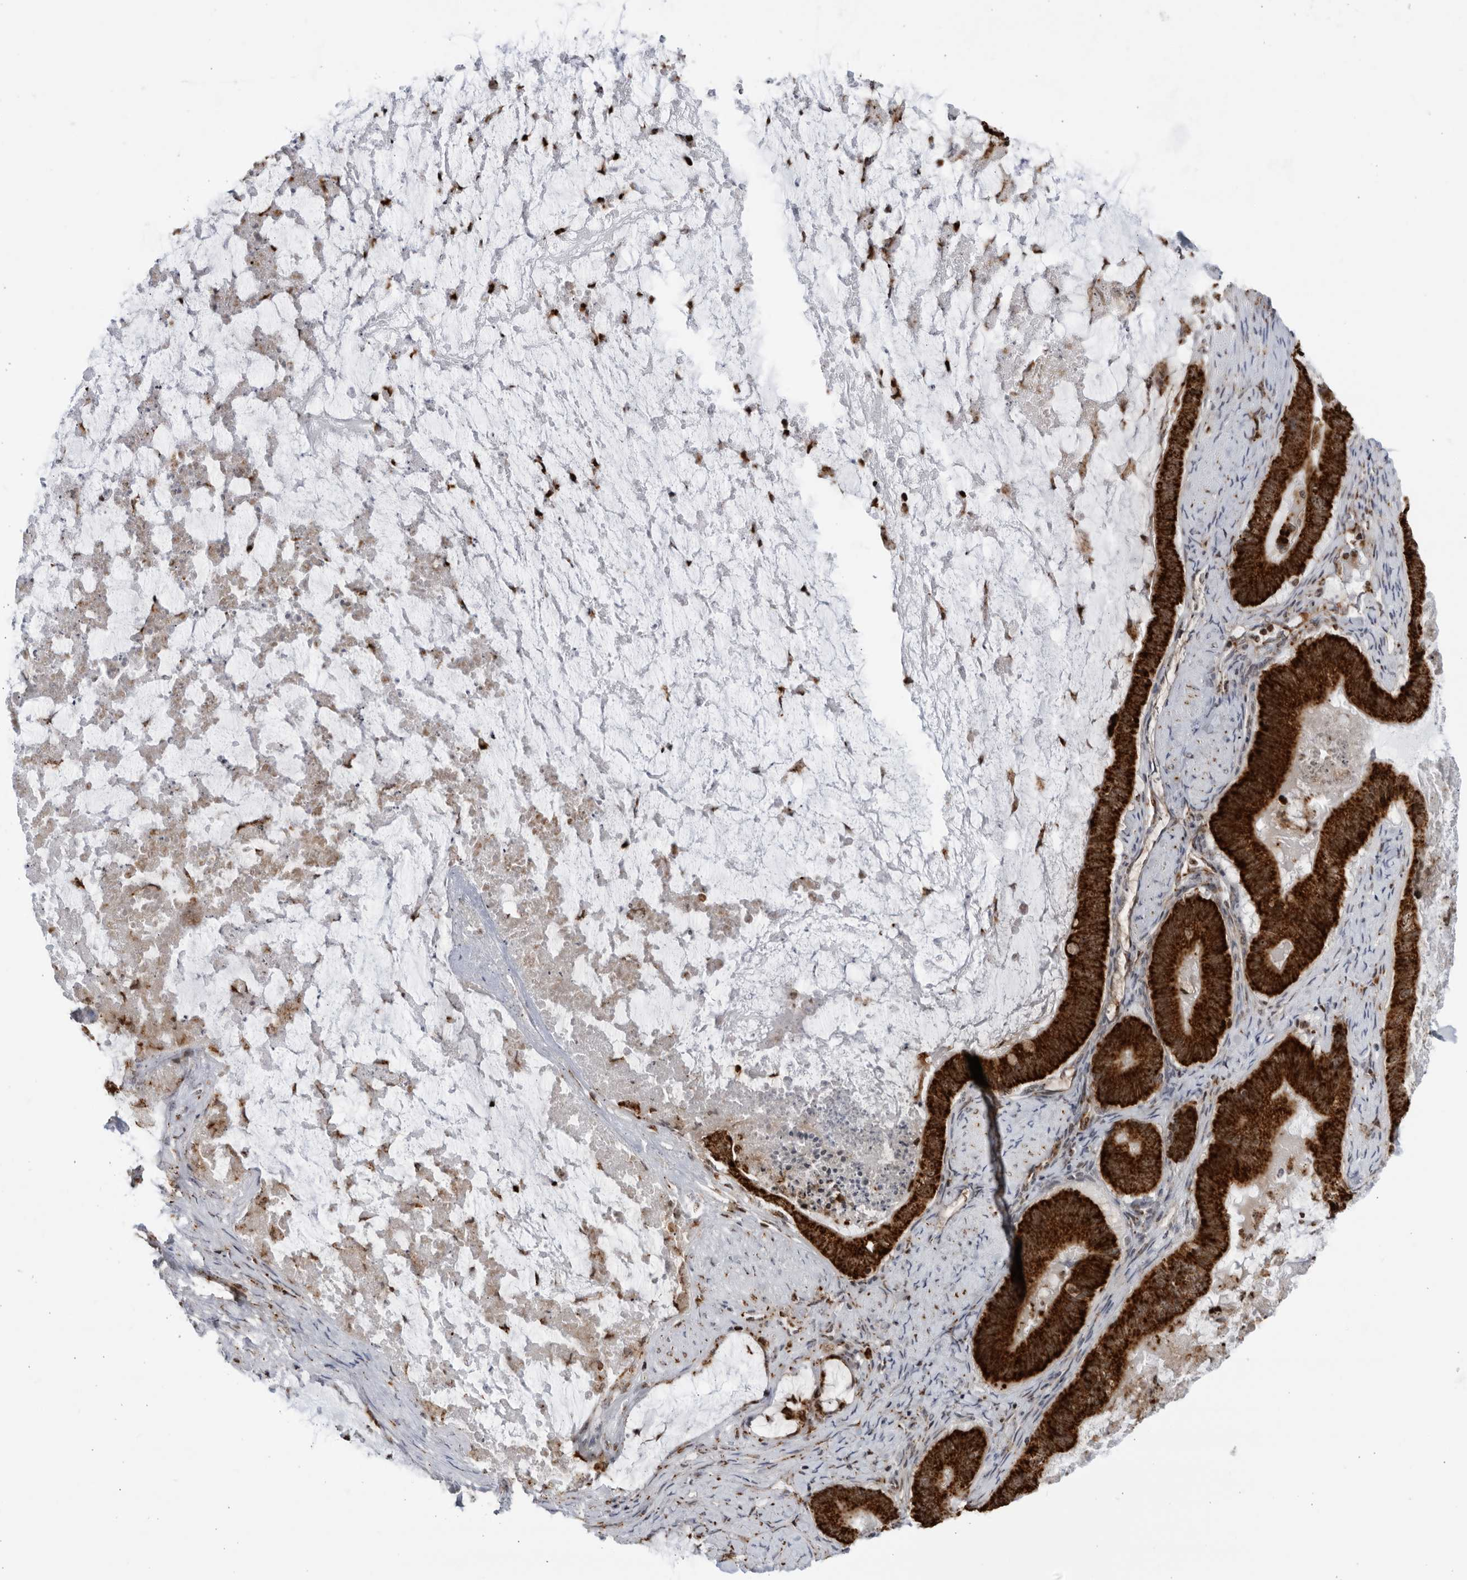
{"staining": {"intensity": "strong", "quantity": ">75%", "location": "cytoplasmic/membranous"}, "tissue": "ovarian cancer", "cell_type": "Tumor cells", "image_type": "cancer", "snomed": [{"axis": "morphology", "description": "Cystadenocarcinoma, mucinous, NOS"}, {"axis": "topography", "description": "Ovary"}], "caption": "A micrograph showing strong cytoplasmic/membranous staining in about >75% of tumor cells in ovarian cancer, as visualized by brown immunohistochemical staining.", "gene": "RBM34", "patient": {"sex": "female", "age": 61}}